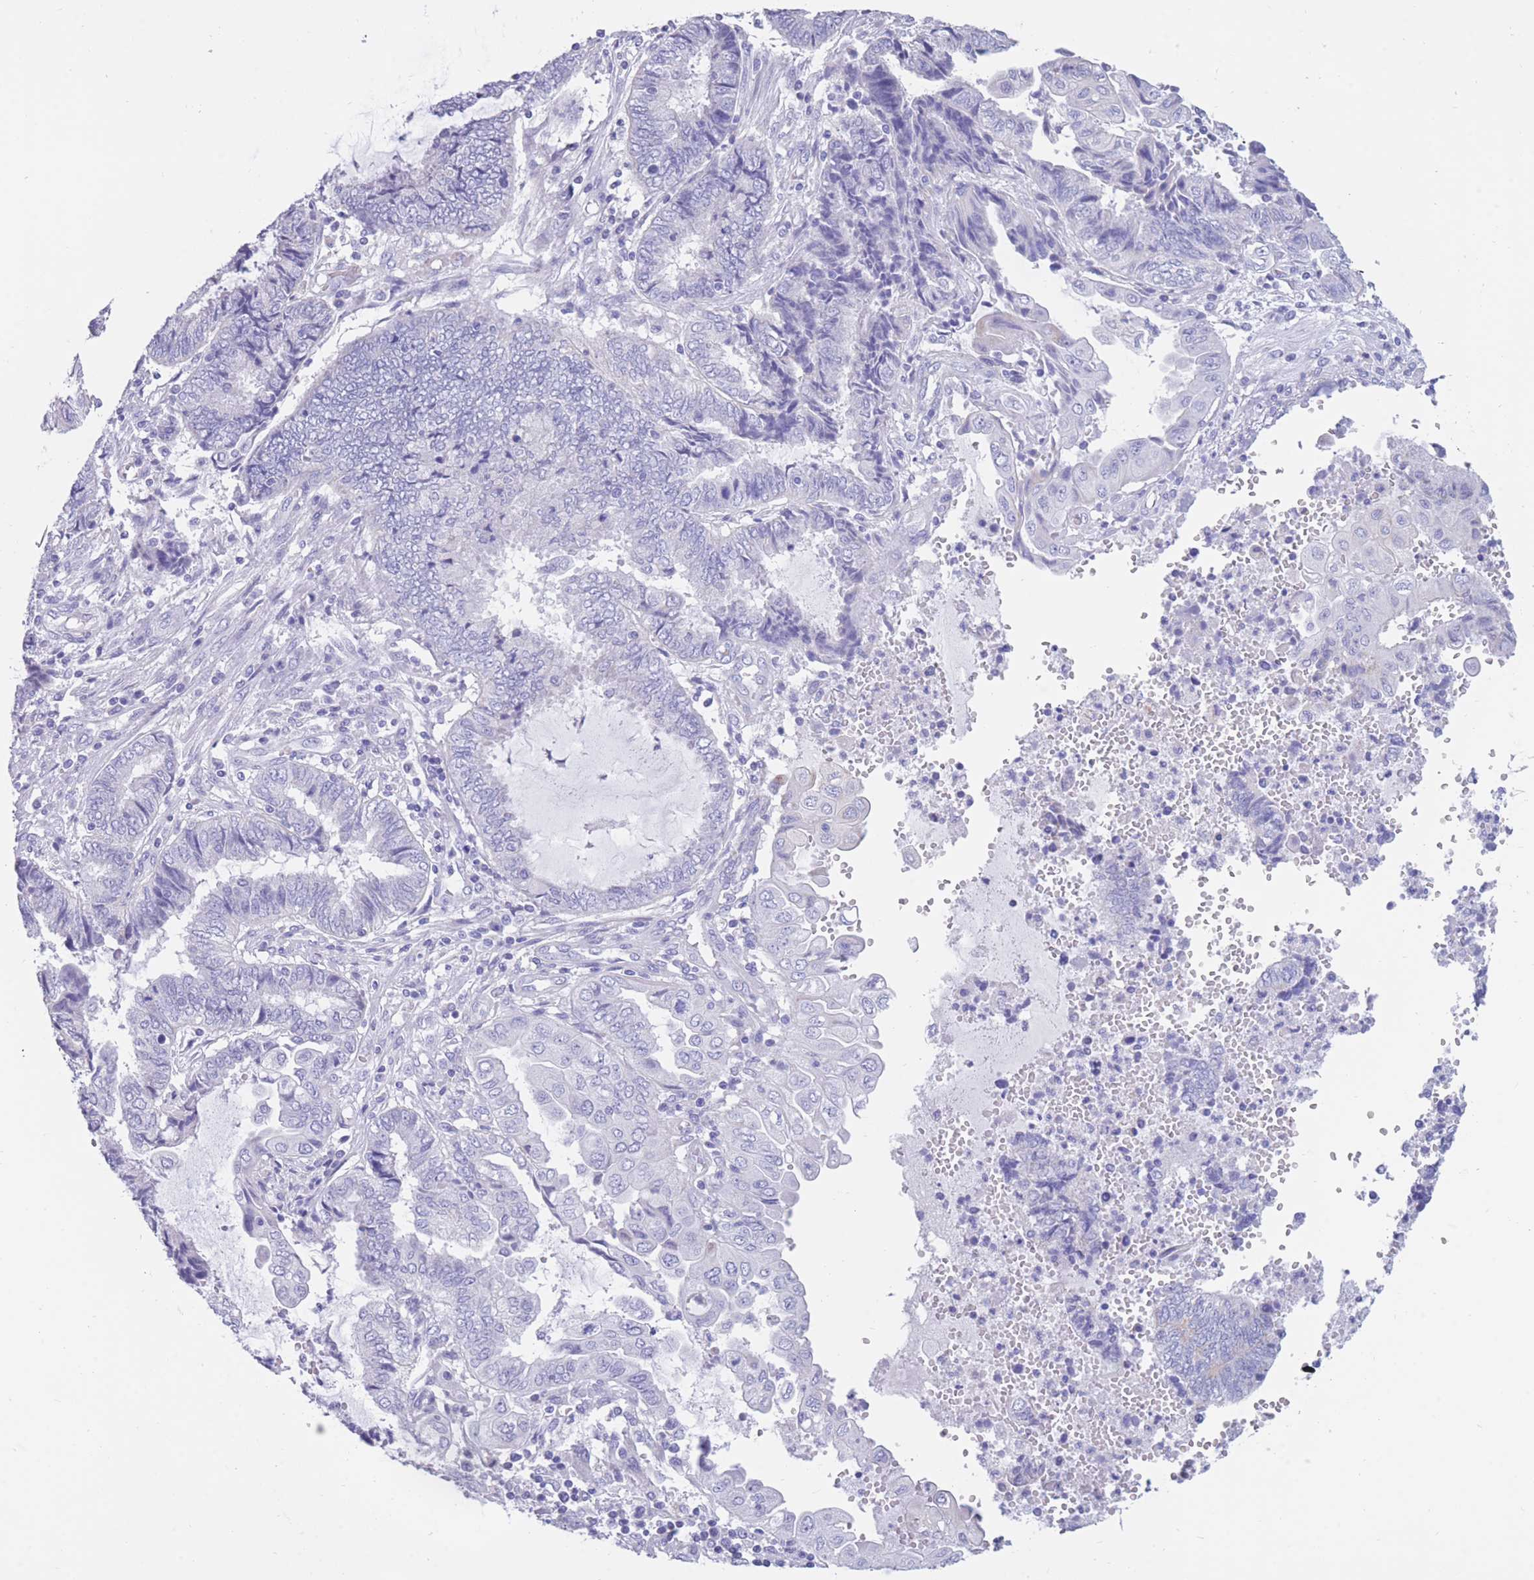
{"staining": {"intensity": "negative", "quantity": "none", "location": "none"}, "tissue": "endometrial cancer", "cell_type": "Tumor cells", "image_type": "cancer", "snomed": [{"axis": "morphology", "description": "Adenocarcinoma, NOS"}, {"axis": "topography", "description": "Uterus"}, {"axis": "topography", "description": "Endometrium"}], "caption": "This is a histopathology image of immunohistochemistry (IHC) staining of endometrial cancer (adenocarcinoma), which shows no expression in tumor cells. (Brightfield microscopy of DAB (3,3'-diaminobenzidine) immunohistochemistry at high magnification).", "gene": "INTS2", "patient": {"sex": "female", "age": 70}}